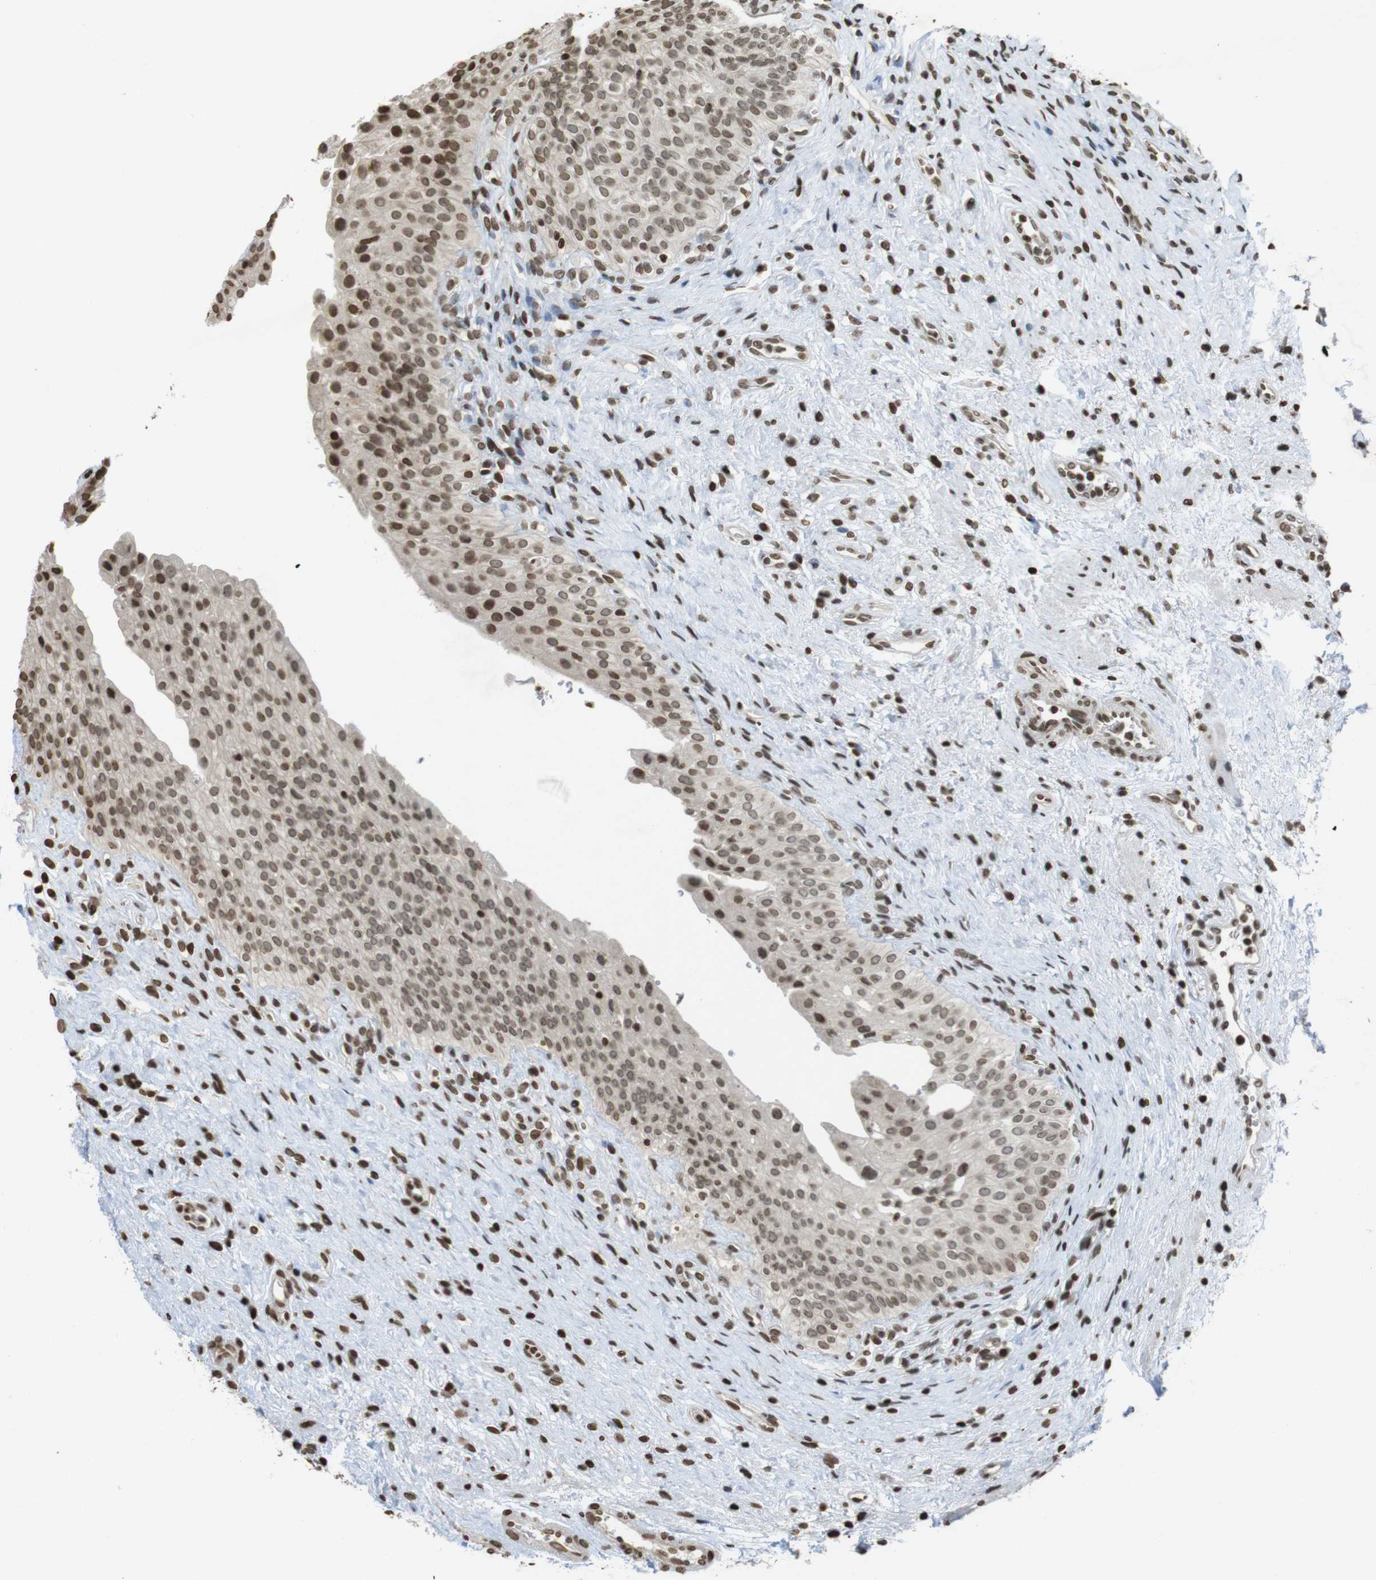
{"staining": {"intensity": "moderate", "quantity": ">75%", "location": "nuclear"}, "tissue": "urinary bladder", "cell_type": "Urothelial cells", "image_type": "normal", "snomed": [{"axis": "morphology", "description": "Normal tissue, NOS"}, {"axis": "morphology", "description": "Urothelial carcinoma, High grade"}, {"axis": "topography", "description": "Urinary bladder"}], "caption": "This is an image of immunohistochemistry staining of benign urinary bladder, which shows moderate positivity in the nuclear of urothelial cells.", "gene": "FOXA3", "patient": {"sex": "male", "age": 46}}